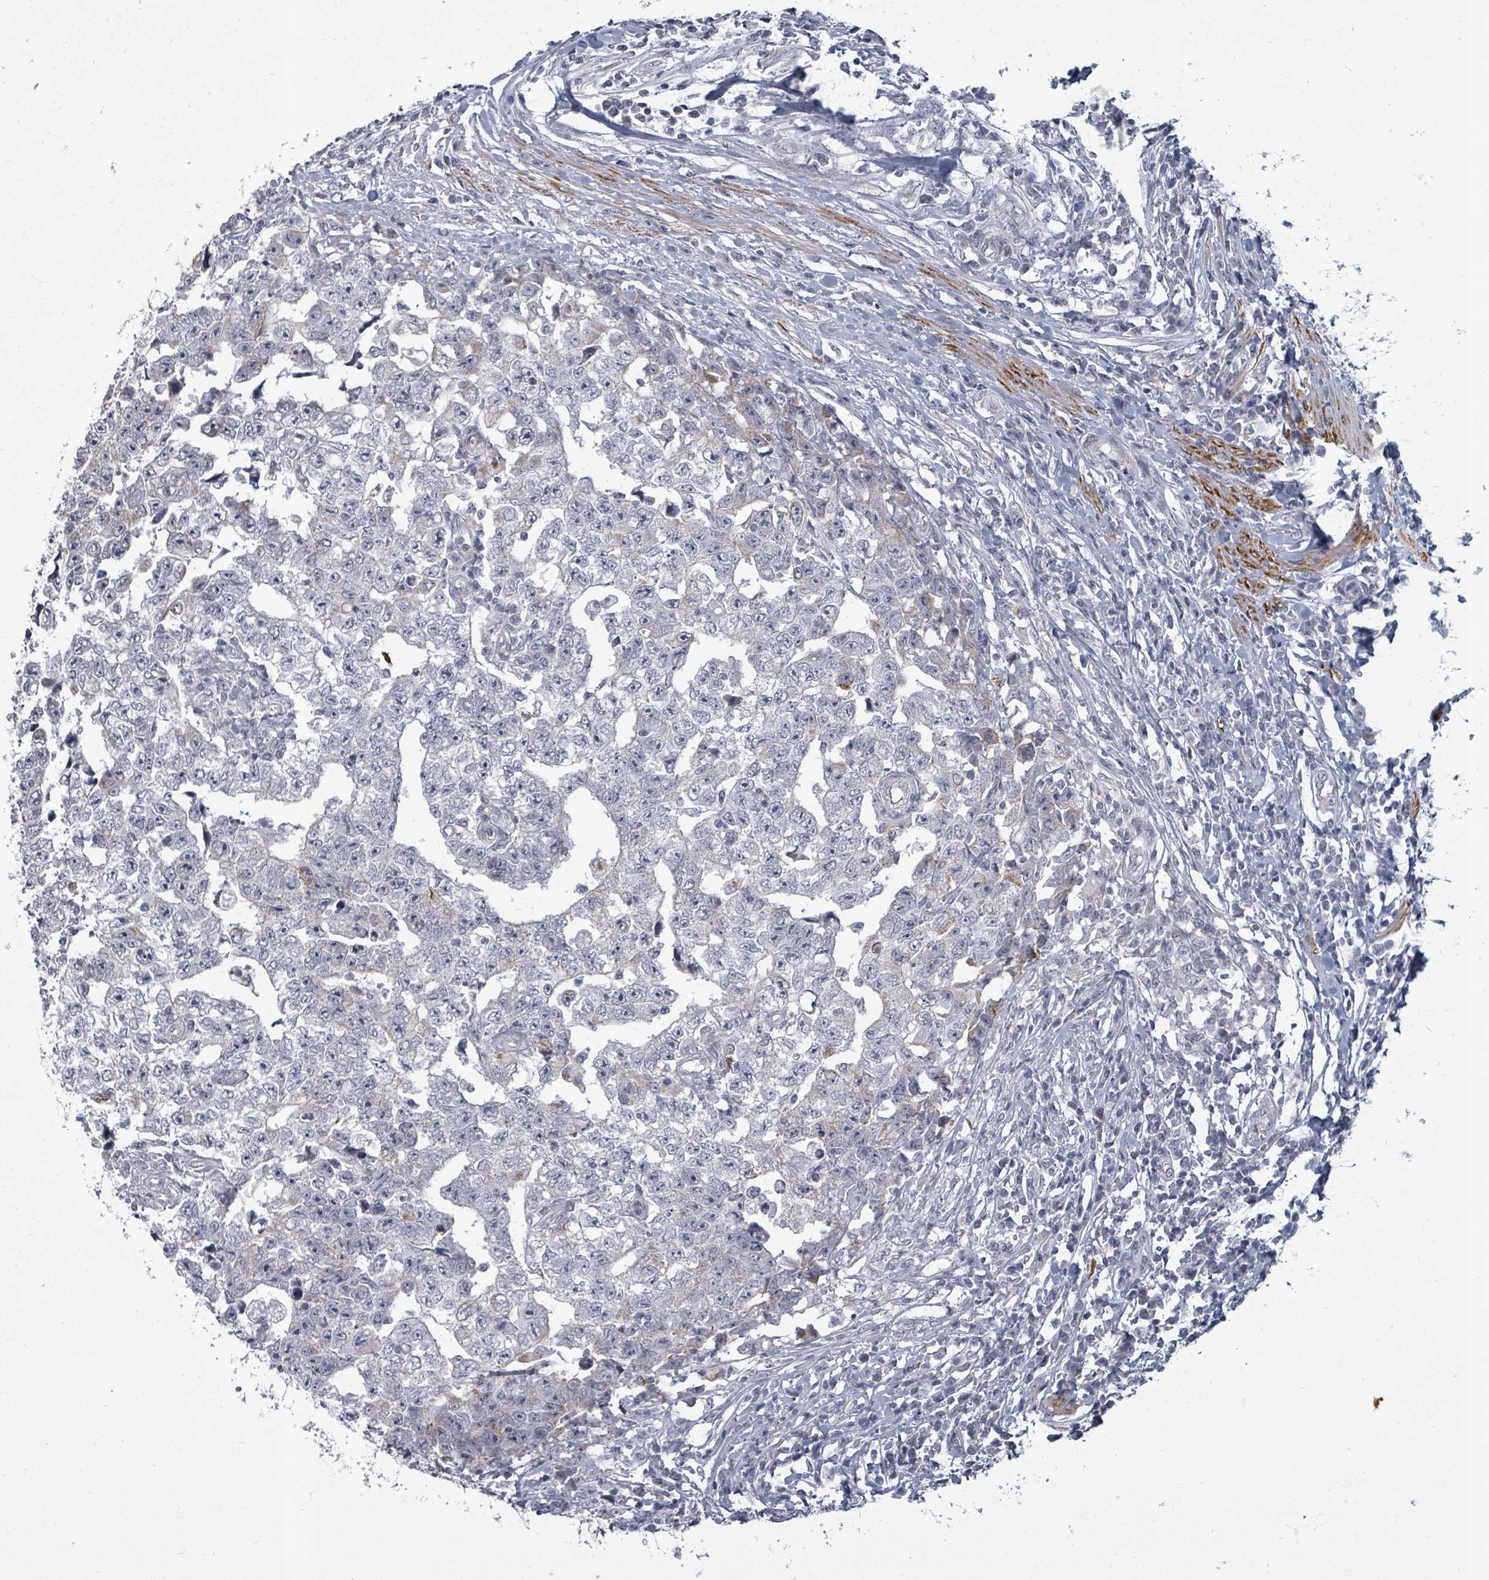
{"staining": {"intensity": "negative", "quantity": "none", "location": "none"}, "tissue": "testis cancer", "cell_type": "Tumor cells", "image_type": "cancer", "snomed": [{"axis": "morphology", "description": "Carcinoma, Embryonal, NOS"}, {"axis": "topography", "description": "Testis"}], "caption": "Human testis cancer (embryonal carcinoma) stained for a protein using IHC demonstrates no staining in tumor cells.", "gene": "PTPN20", "patient": {"sex": "male", "age": 25}}